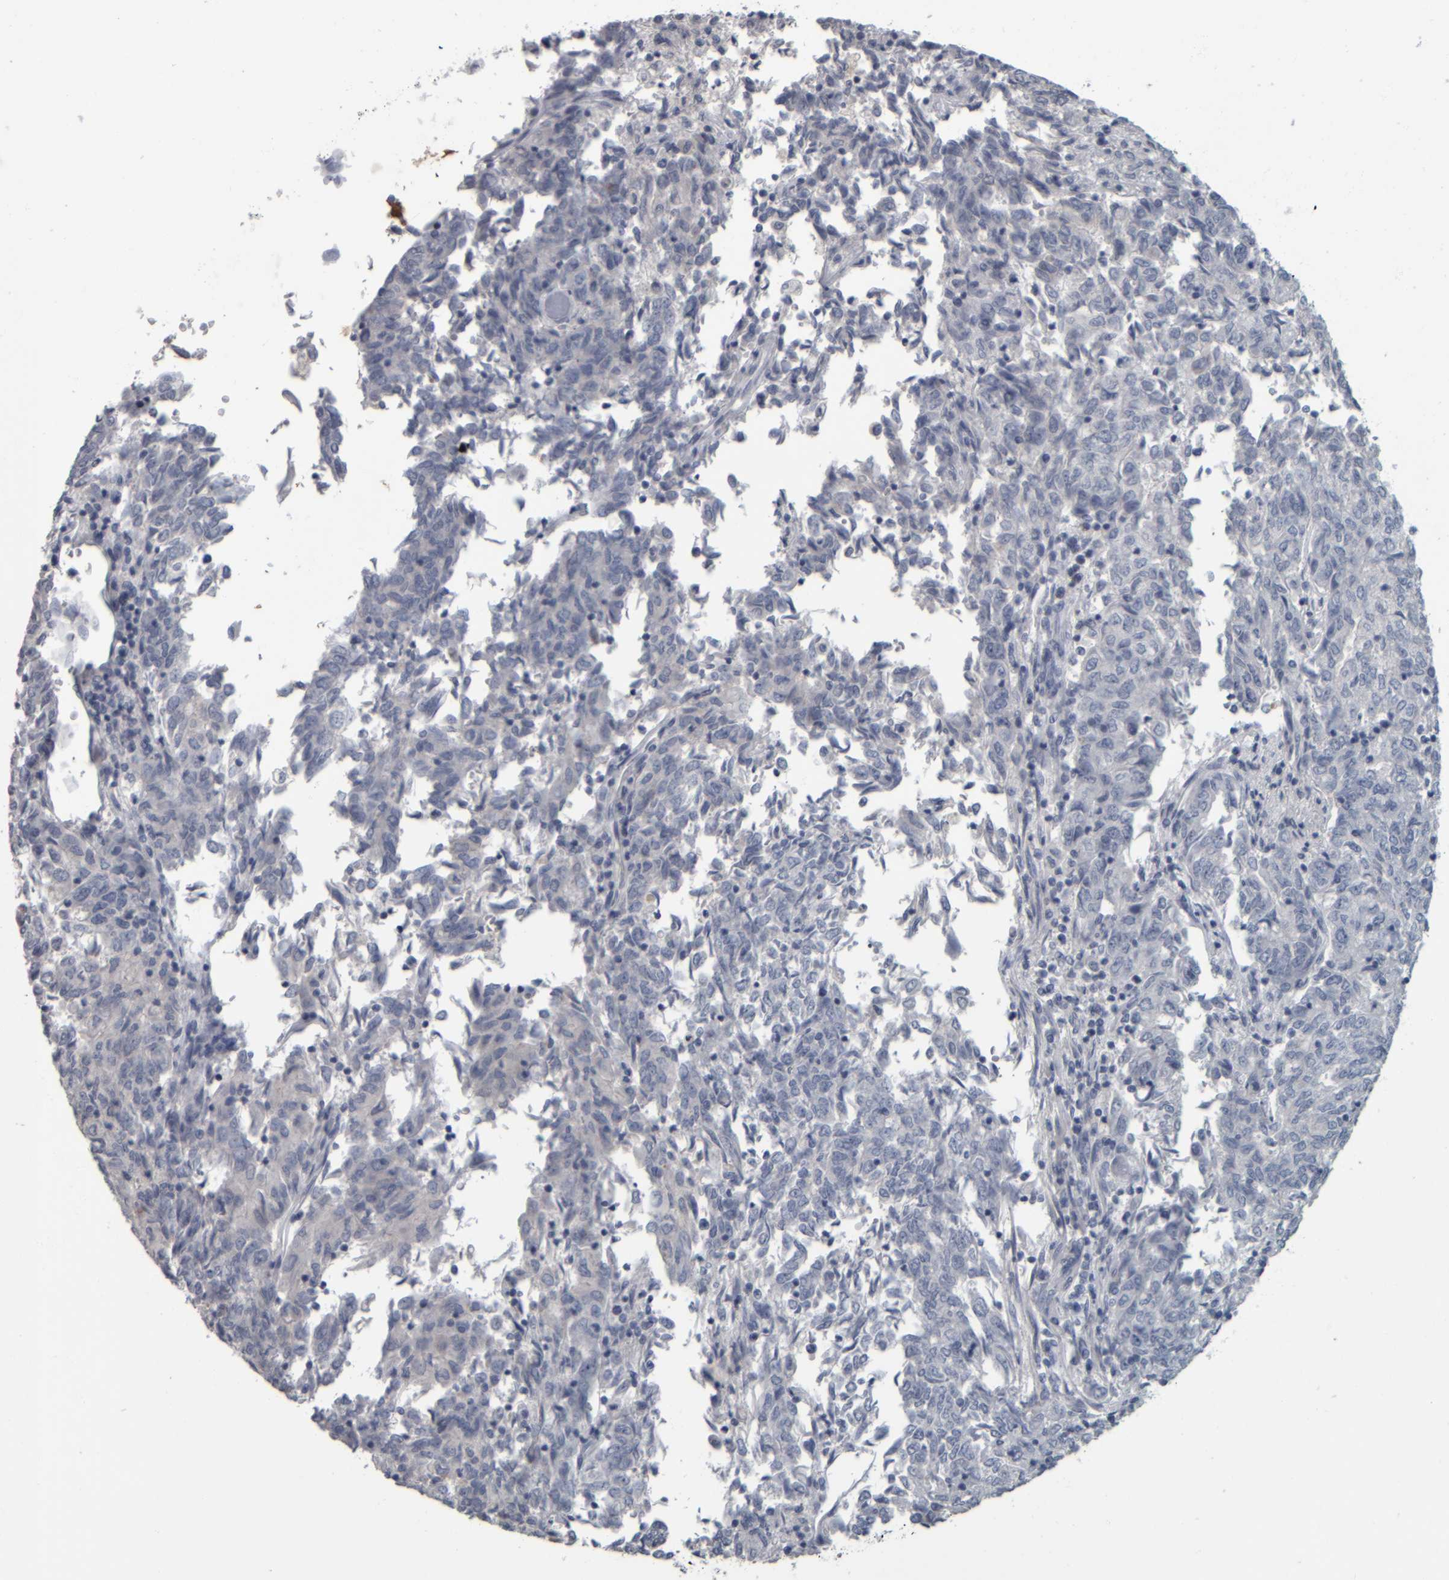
{"staining": {"intensity": "negative", "quantity": "none", "location": "none"}, "tissue": "endometrial cancer", "cell_type": "Tumor cells", "image_type": "cancer", "snomed": [{"axis": "morphology", "description": "Adenocarcinoma, NOS"}, {"axis": "topography", "description": "Endometrium"}], "caption": "A histopathology image of human endometrial cancer (adenocarcinoma) is negative for staining in tumor cells.", "gene": "CAVIN4", "patient": {"sex": "female", "age": 80}}